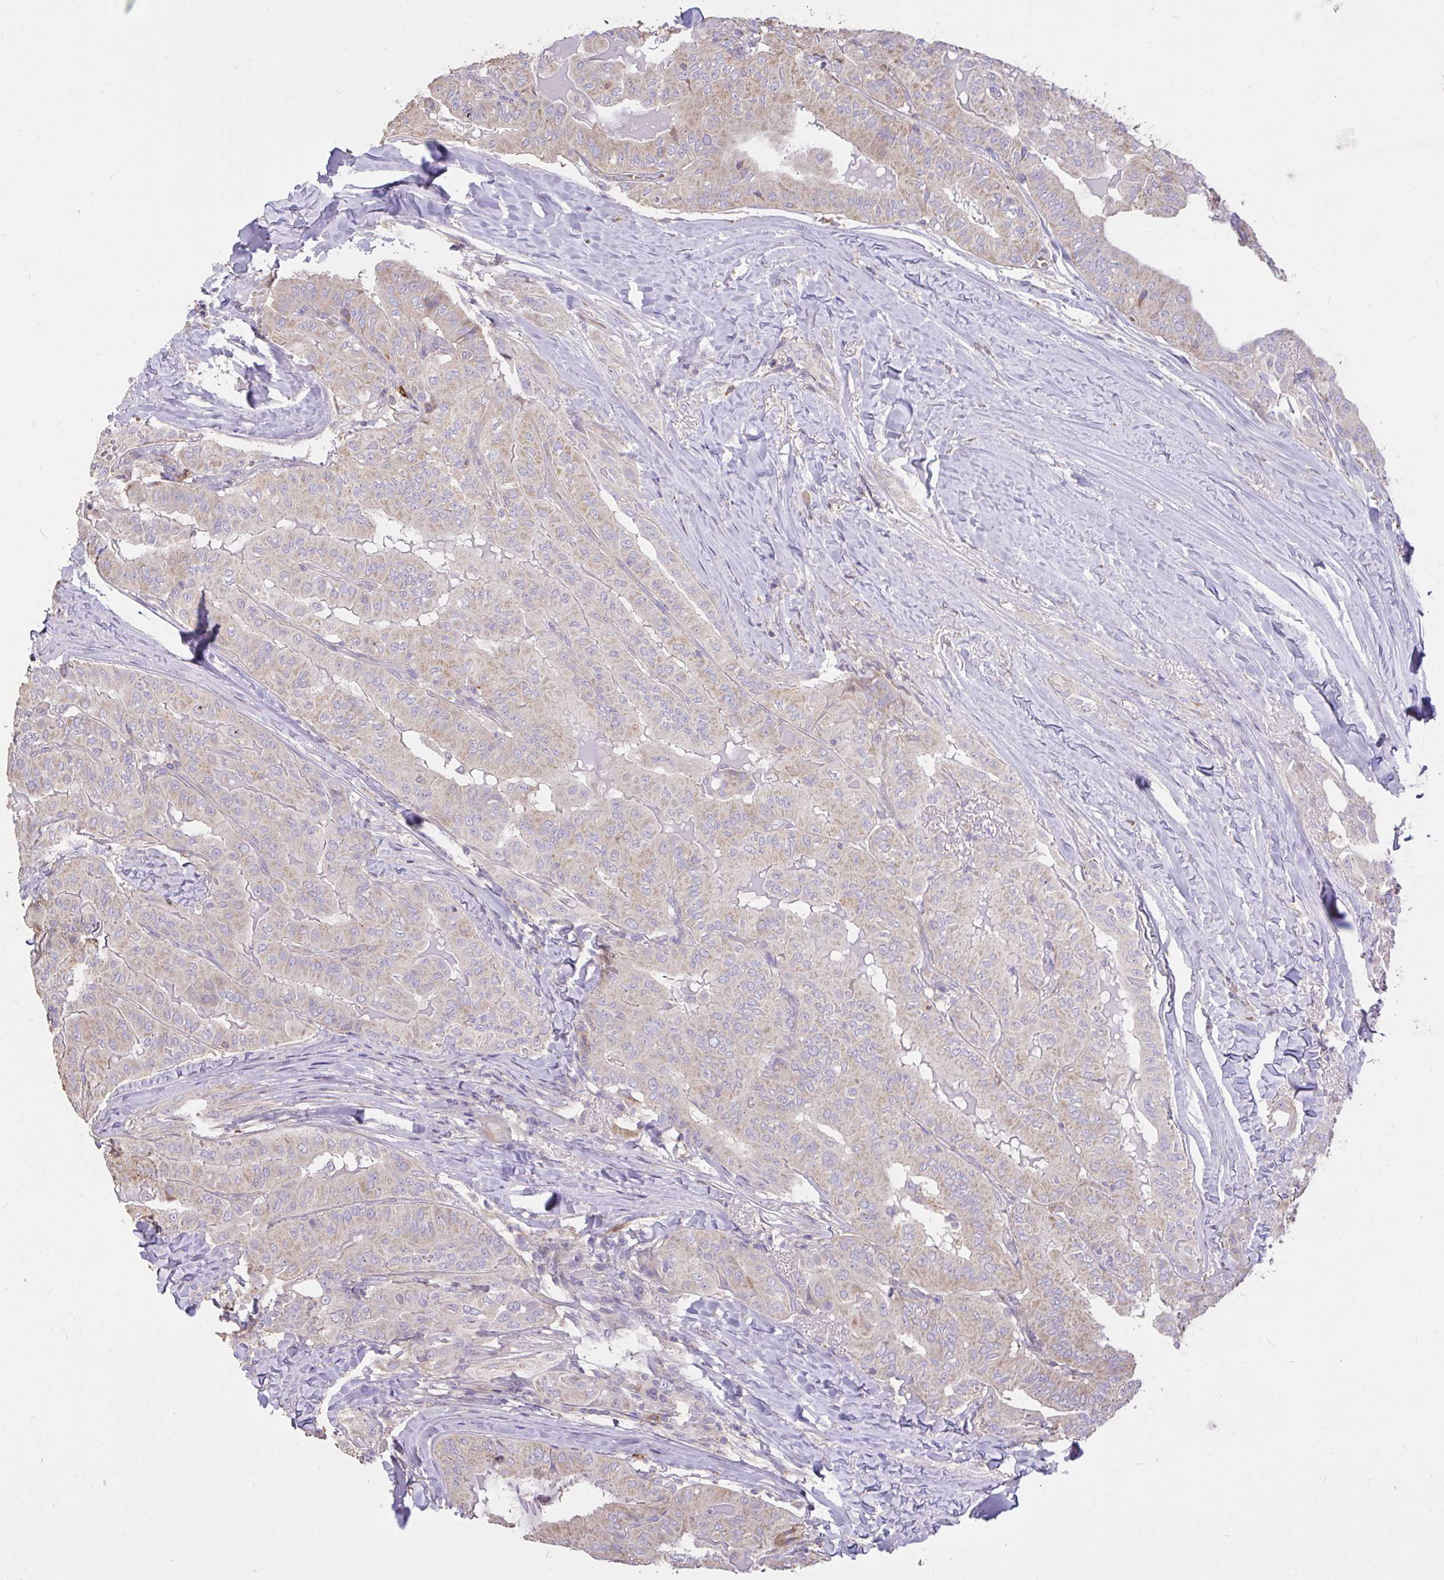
{"staining": {"intensity": "weak", "quantity": "<25%", "location": "cytoplasmic/membranous"}, "tissue": "thyroid cancer", "cell_type": "Tumor cells", "image_type": "cancer", "snomed": [{"axis": "morphology", "description": "Papillary adenocarcinoma, NOS"}, {"axis": "topography", "description": "Thyroid gland"}], "caption": "IHC histopathology image of human thyroid cancer stained for a protein (brown), which demonstrates no positivity in tumor cells.", "gene": "FCER1A", "patient": {"sex": "female", "age": 68}}